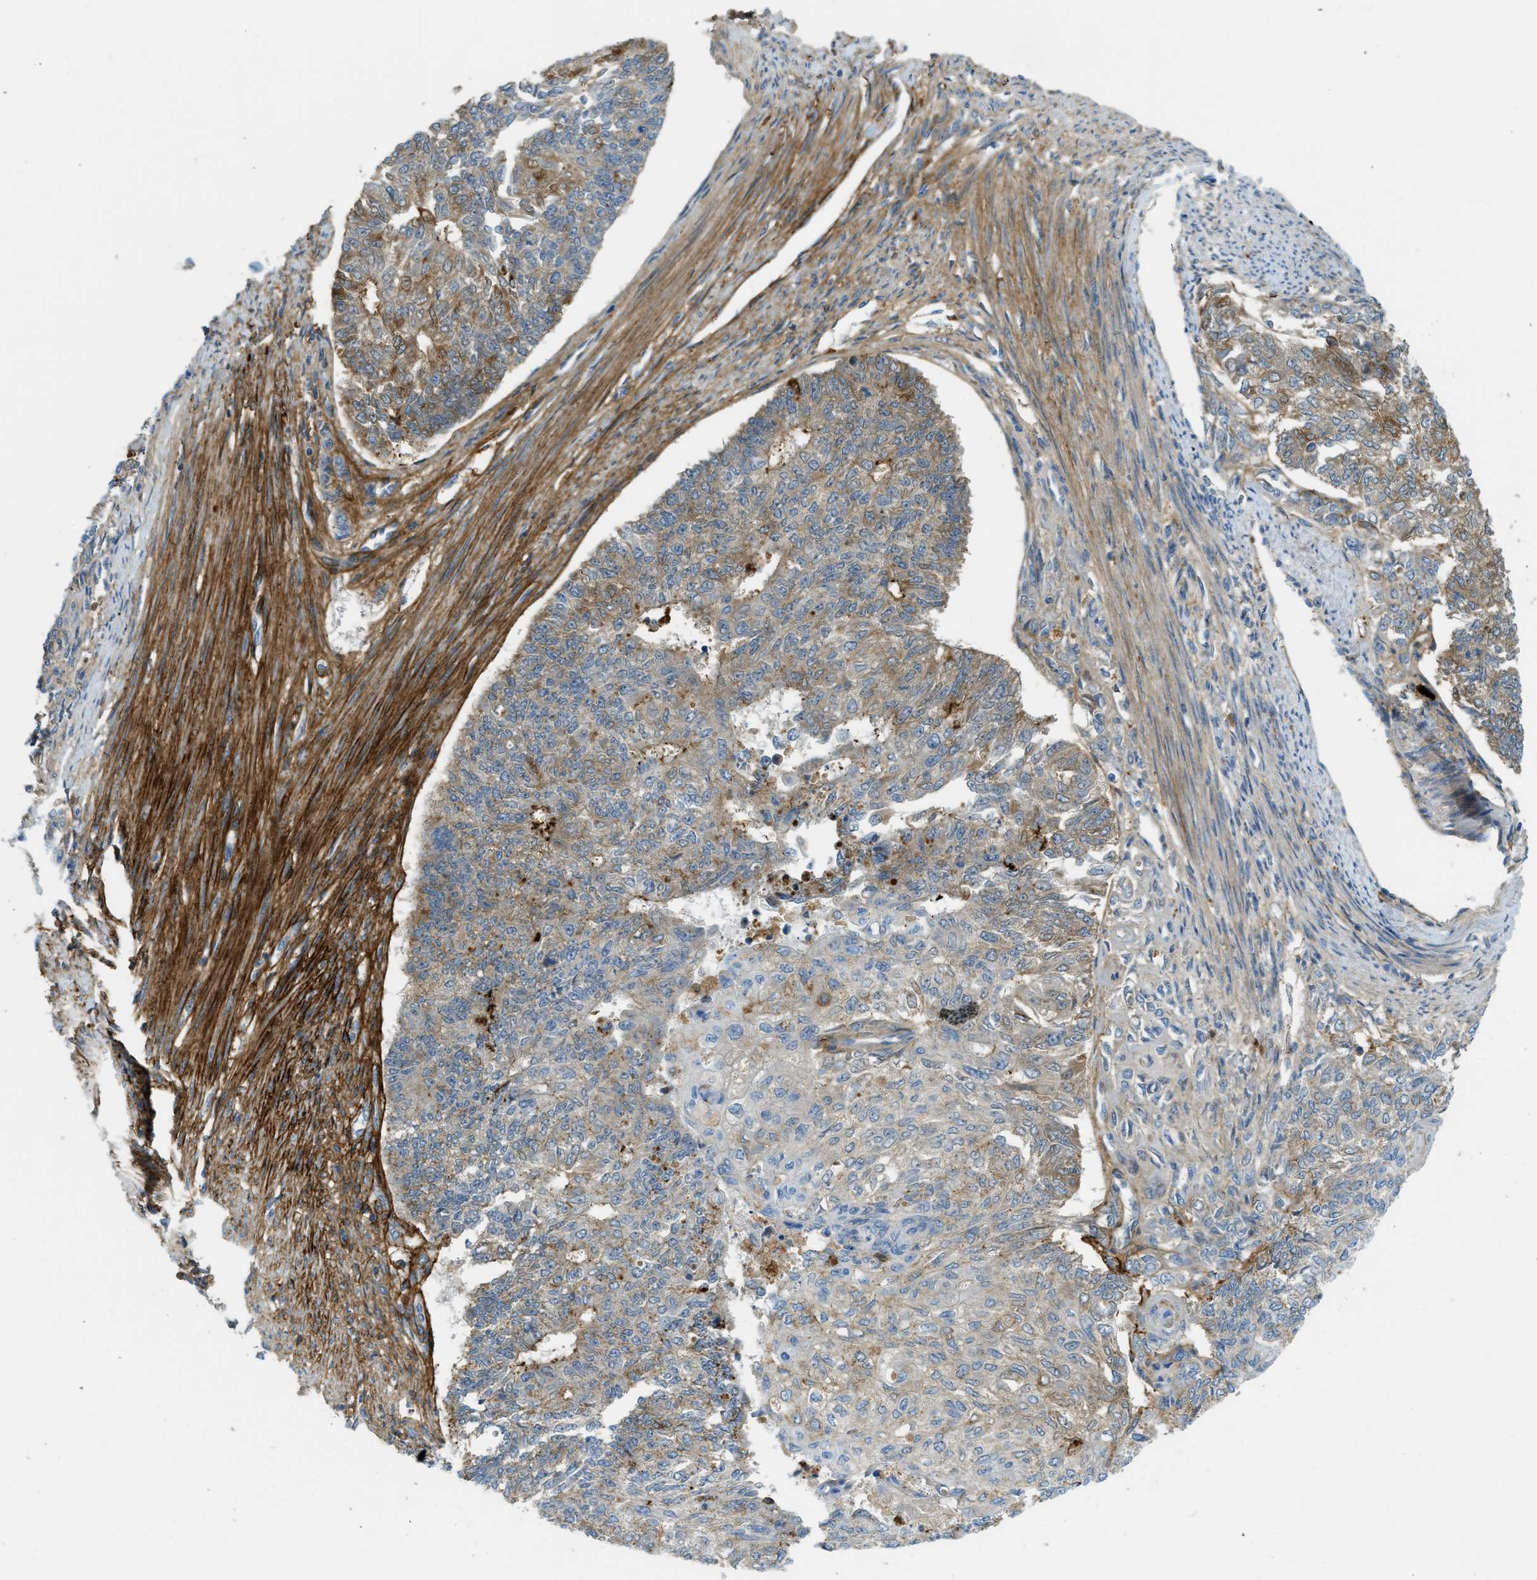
{"staining": {"intensity": "moderate", "quantity": "25%-75%", "location": "cytoplasmic/membranous"}, "tissue": "endometrial cancer", "cell_type": "Tumor cells", "image_type": "cancer", "snomed": [{"axis": "morphology", "description": "Adenocarcinoma, NOS"}, {"axis": "topography", "description": "Endometrium"}], "caption": "High-power microscopy captured an IHC micrograph of endometrial cancer (adenocarcinoma), revealing moderate cytoplasmic/membranous staining in approximately 25%-75% of tumor cells.", "gene": "PLBD2", "patient": {"sex": "female", "age": 32}}